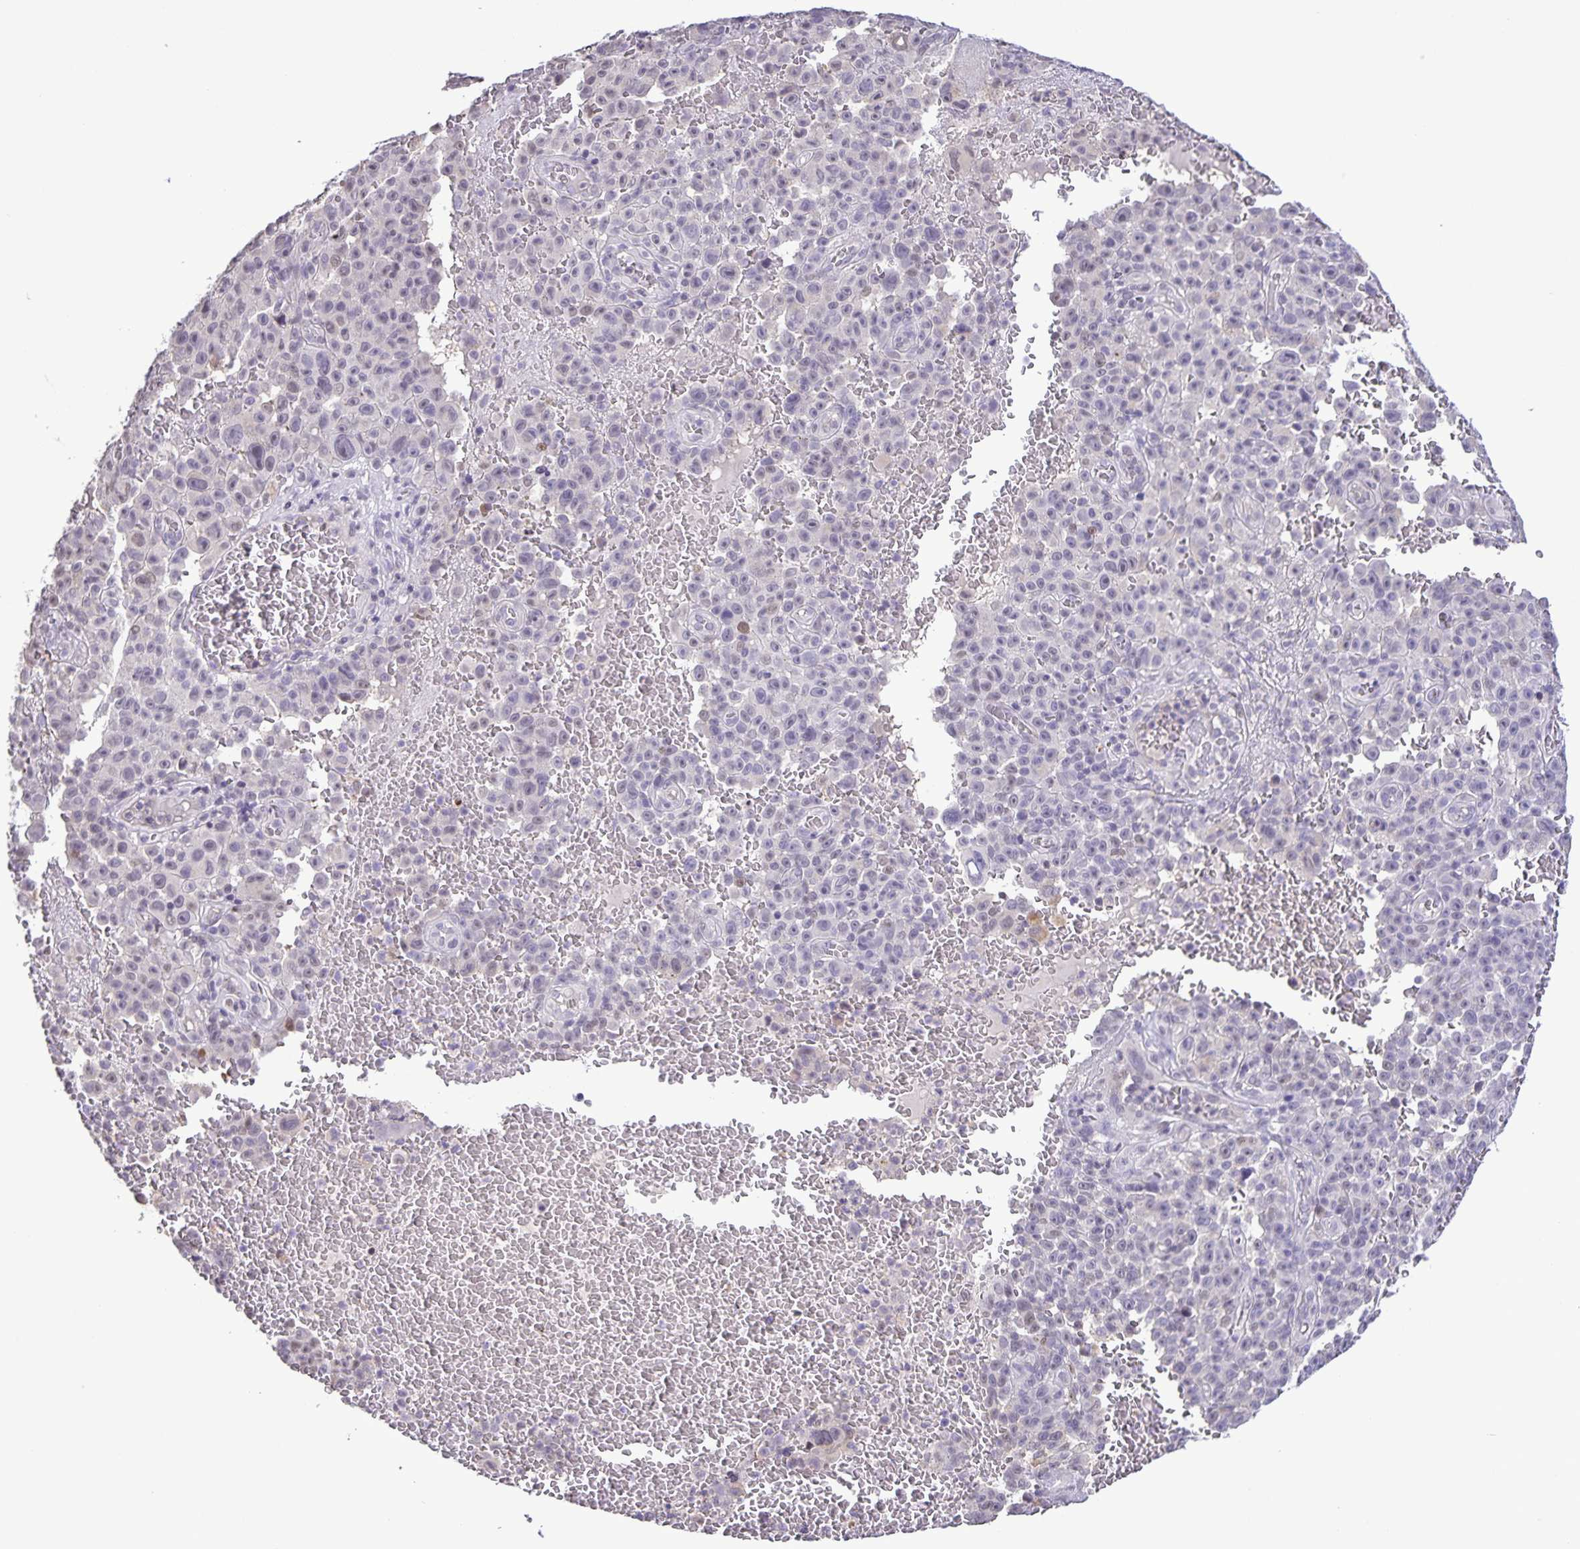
{"staining": {"intensity": "negative", "quantity": "none", "location": "none"}, "tissue": "melanoma", "cell_type": "Tumor cells", "image_type": "cancer", "snomed": [{"axis": "morphology", "description": "Malignant melanoma, NOS"}, {"axis": "topography", "description": "Skin"}], "caption": "Photomicrograph shows no protein staining in tumor cells of melanoma tissue.", "gene": "ONECUT2", "patient": {"sex": "female", "age": 82}}